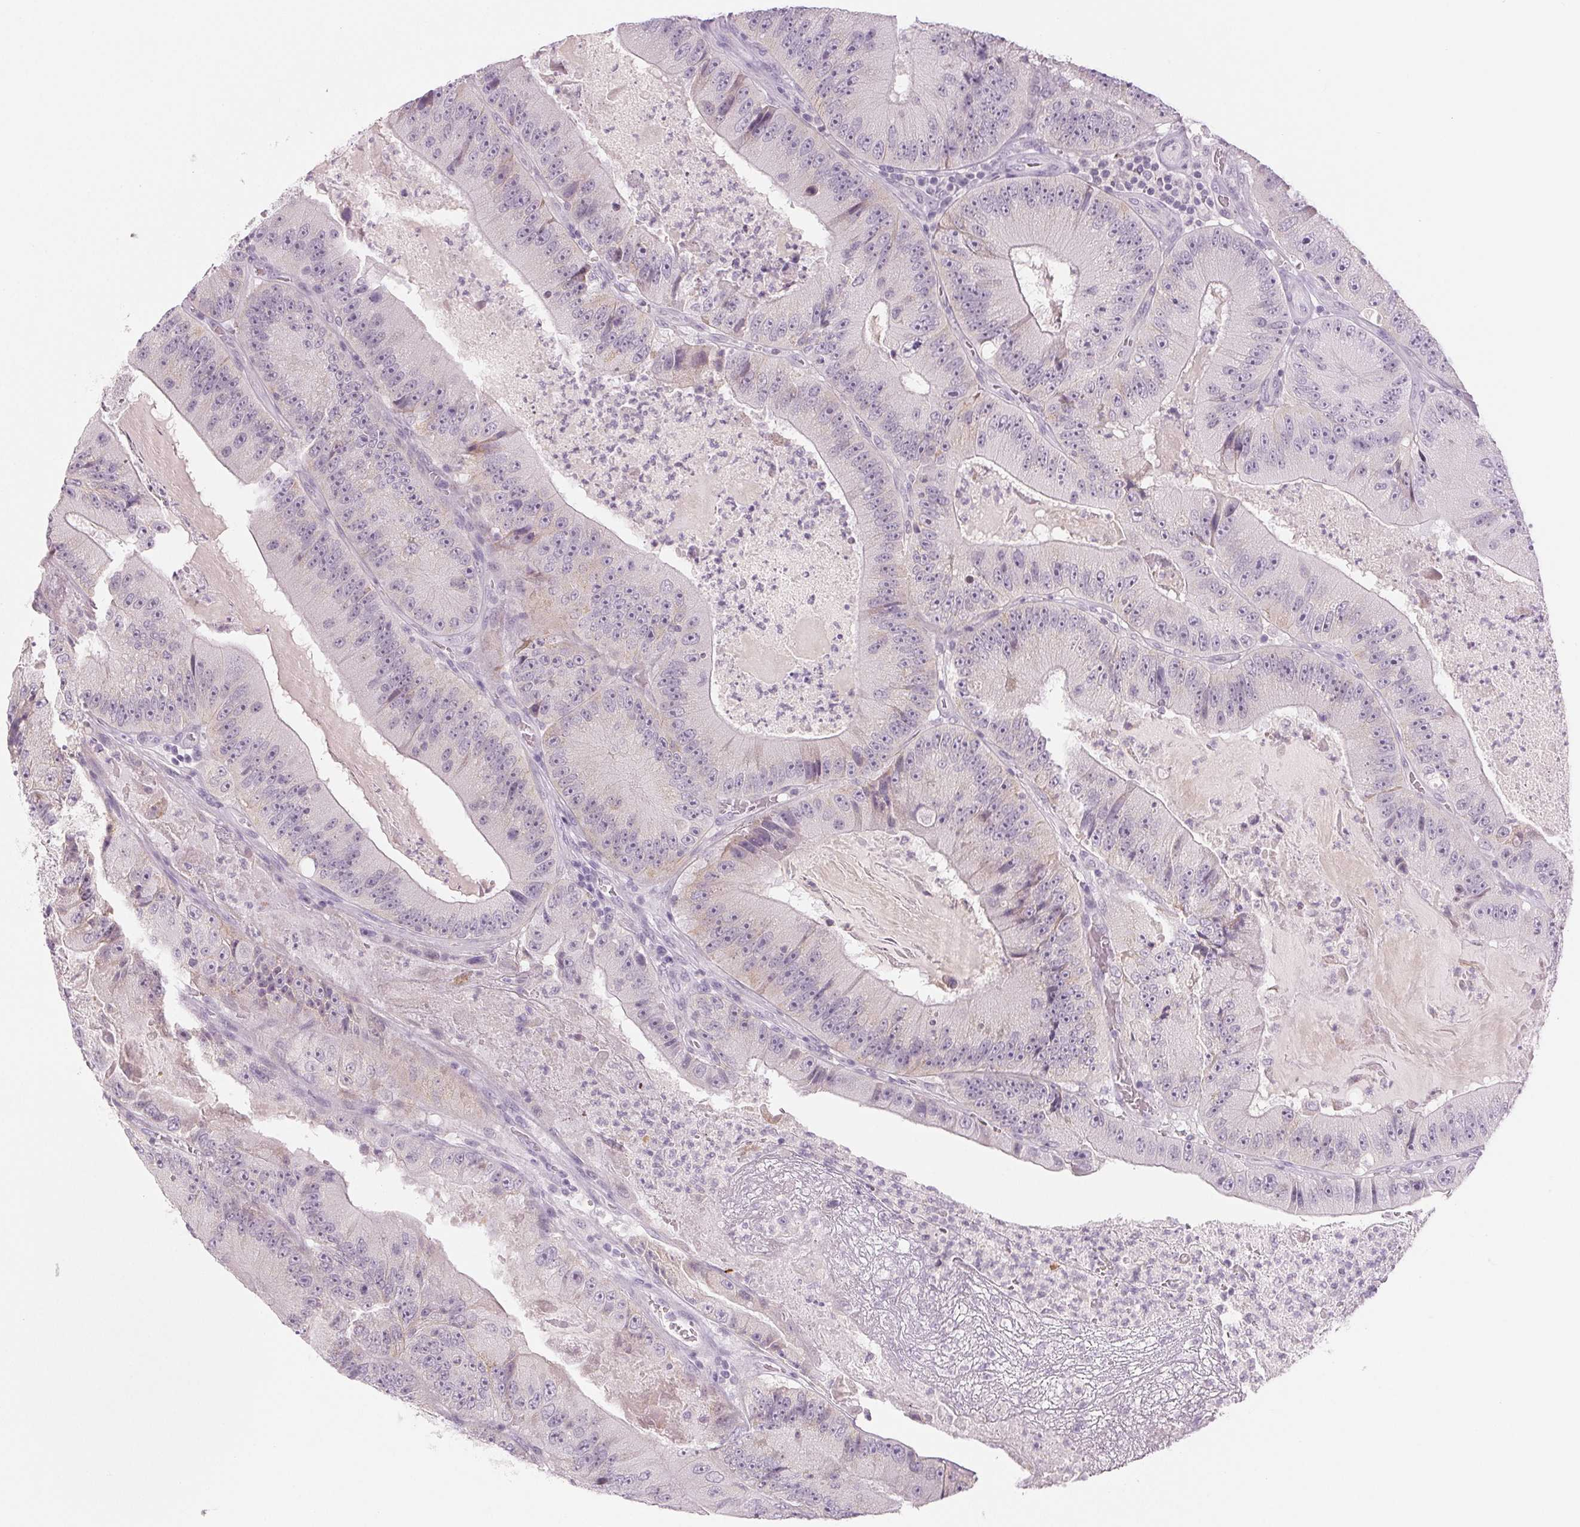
{"staining": {"intensity": "weak", "quantity": "<25%", "location": "cytoplasmic/membranous"}, "tissue": "colorectal cancer", "cell_type": "Tumor cells", "image_type": "cancer", "snomed": [{"axis": "morphology", "description": "Adenocarcinoma, NOS"}, {"axis": "topography", "description": "Colon"}], "caption": "A high-resolution histopathology image shows immunohistochemistry staining of colorectal adenocarcinoma, which reveals no significant positivity in tumor cells.", "gene": "EHHADH", "patient": {"sex": "female", "age": 86}}